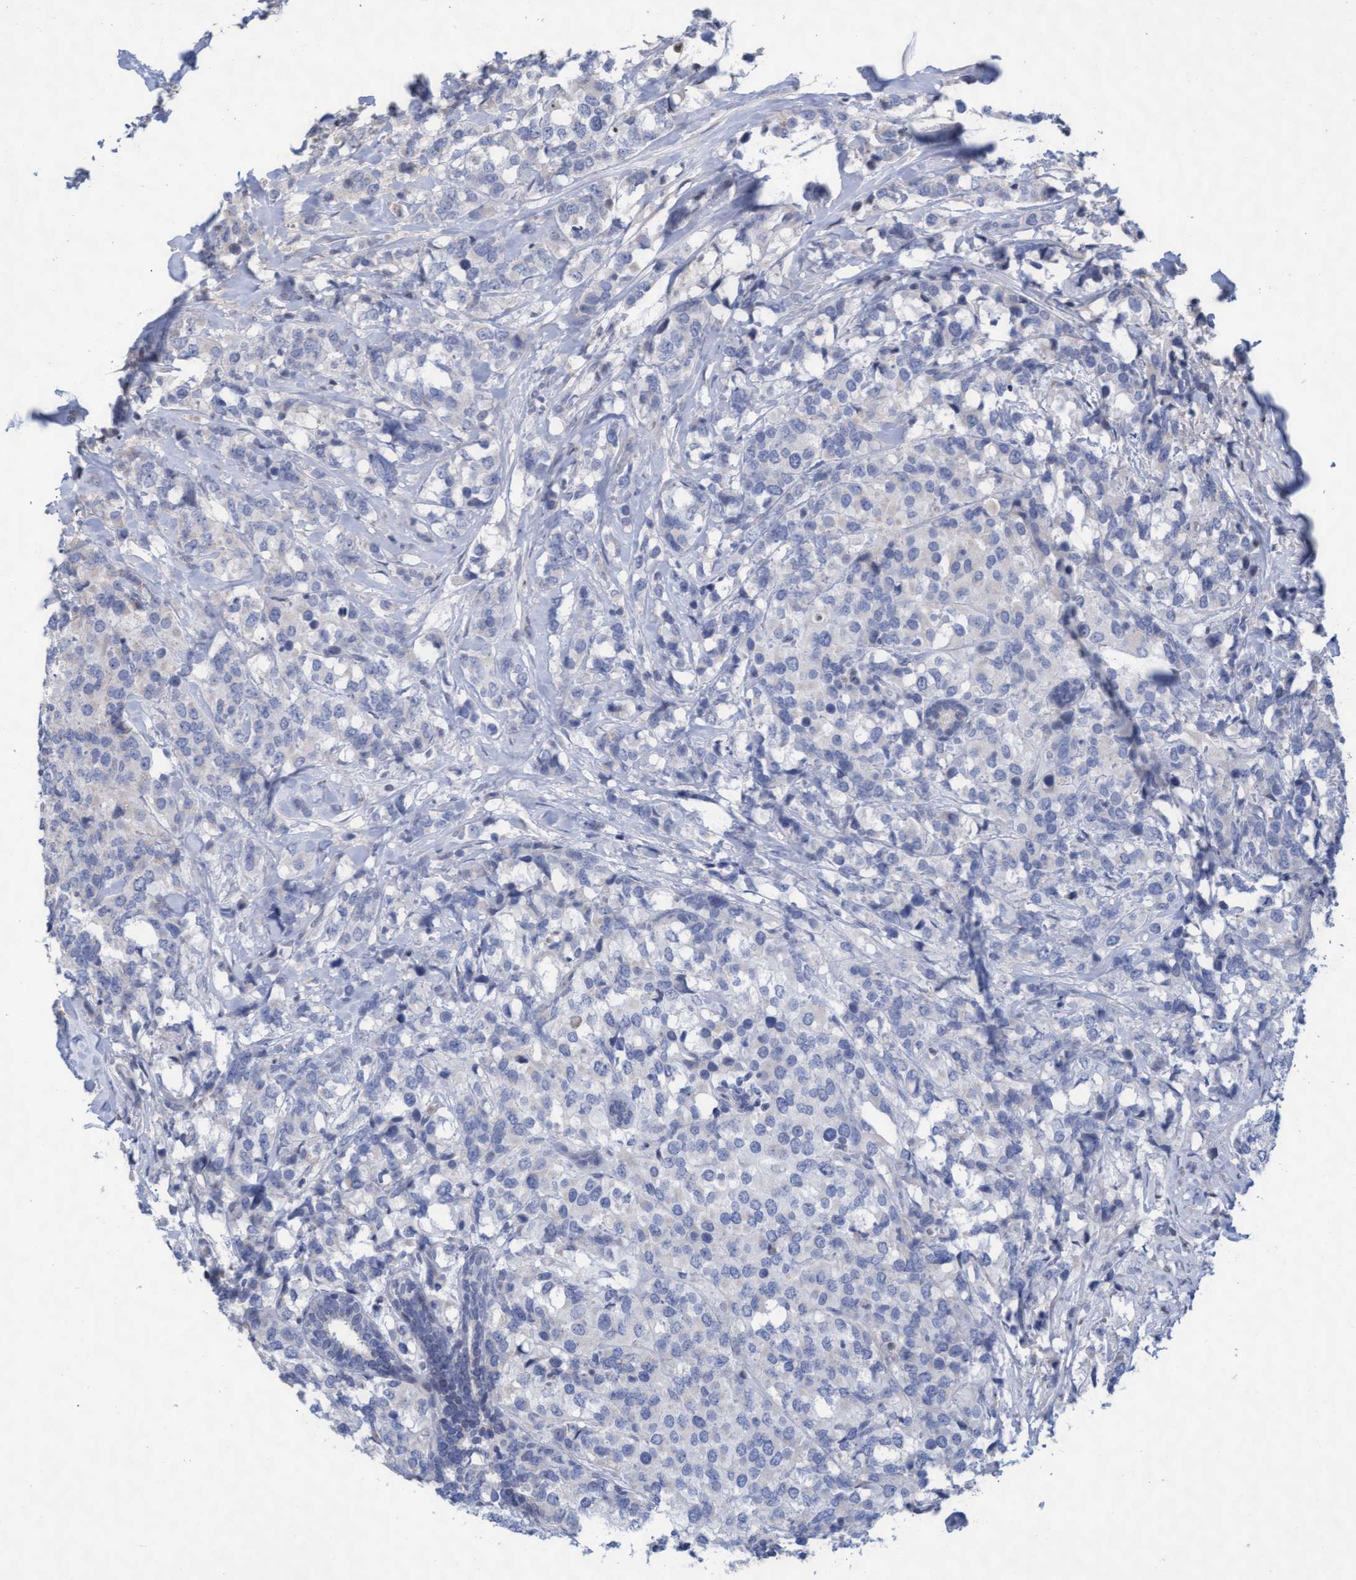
{"staining": {"intensity": "negative", "quantity": "none", "location": "none"}, "tissue": "breast cancer", "cell_type": "Tumor cells", "image_type": "cancer", "snomed": [{"axis": "morphology", "description": "Lobular carcinoma"}, {"axis": "topography", "description": "Breast"}], "caption": "An immunohistochemistry image of breast cancer (lobular carcinoma) is shown. There is no staining in tumor cells of breast cancer (lobular carcinoma).", "gene": "KCNC2", "patient": {"sex": "female", "age": 59}}